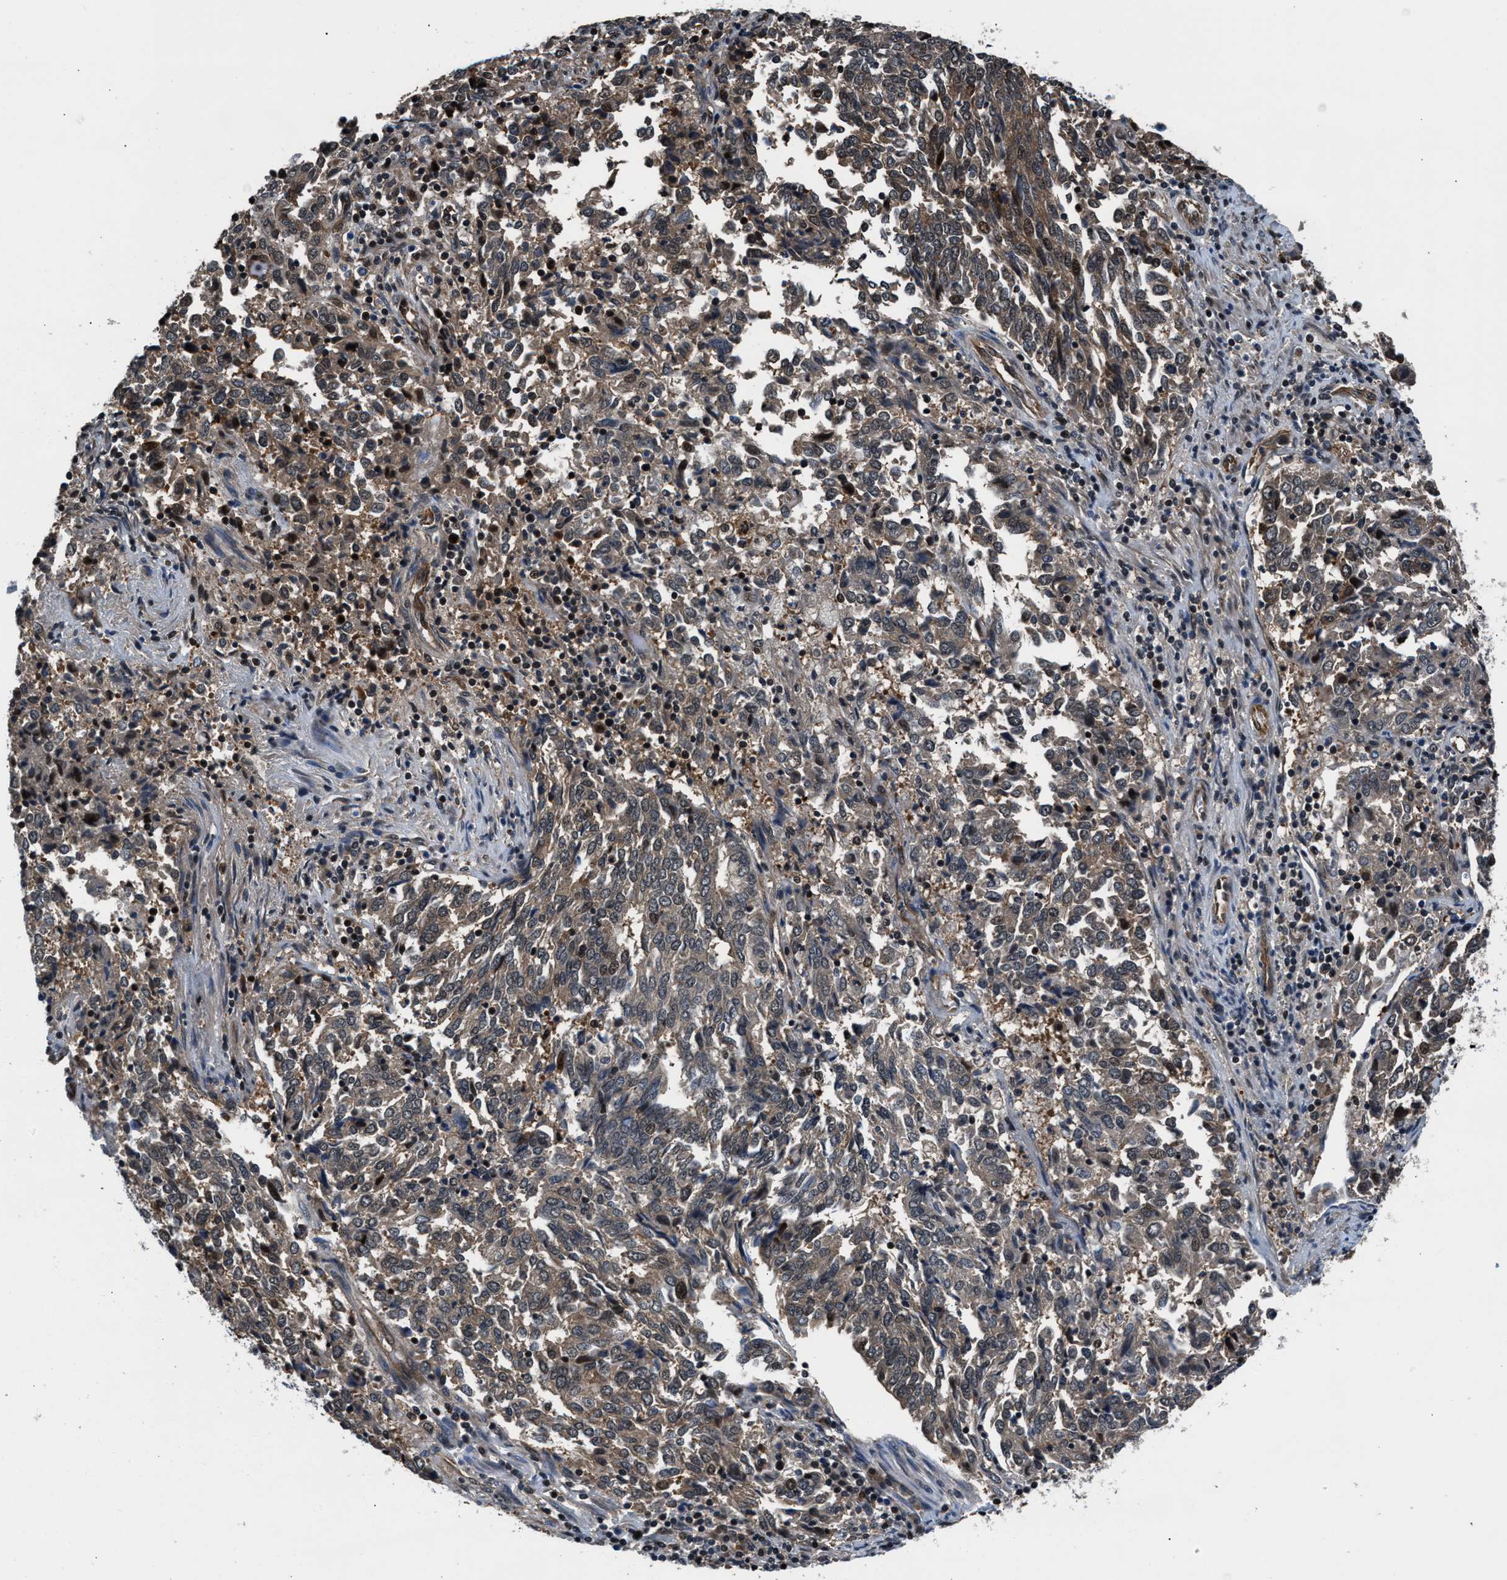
{"staining": {"intensity": "weak", "quantity": ">75%", "location": "cytoplasmic/membranous"}, "tissue": "endometrial cancer", "cell_type": "Tumor cells", "image_type": "cancer", "snomed": [{"axis": "morphology", "description": "Adenocarcinoma, NOS"}, {"axis": "topography", "description": "Endometrium"}], "caption": "A high-resolution photomicrograph shows immunohistochemistry staining of endometrial cancer, which reveals weak cytoplasmic/membranous positivity in approximately >75% of tumor cells.", "gene": "RBM33", "patient": {"sex": "female", "age": 80}}